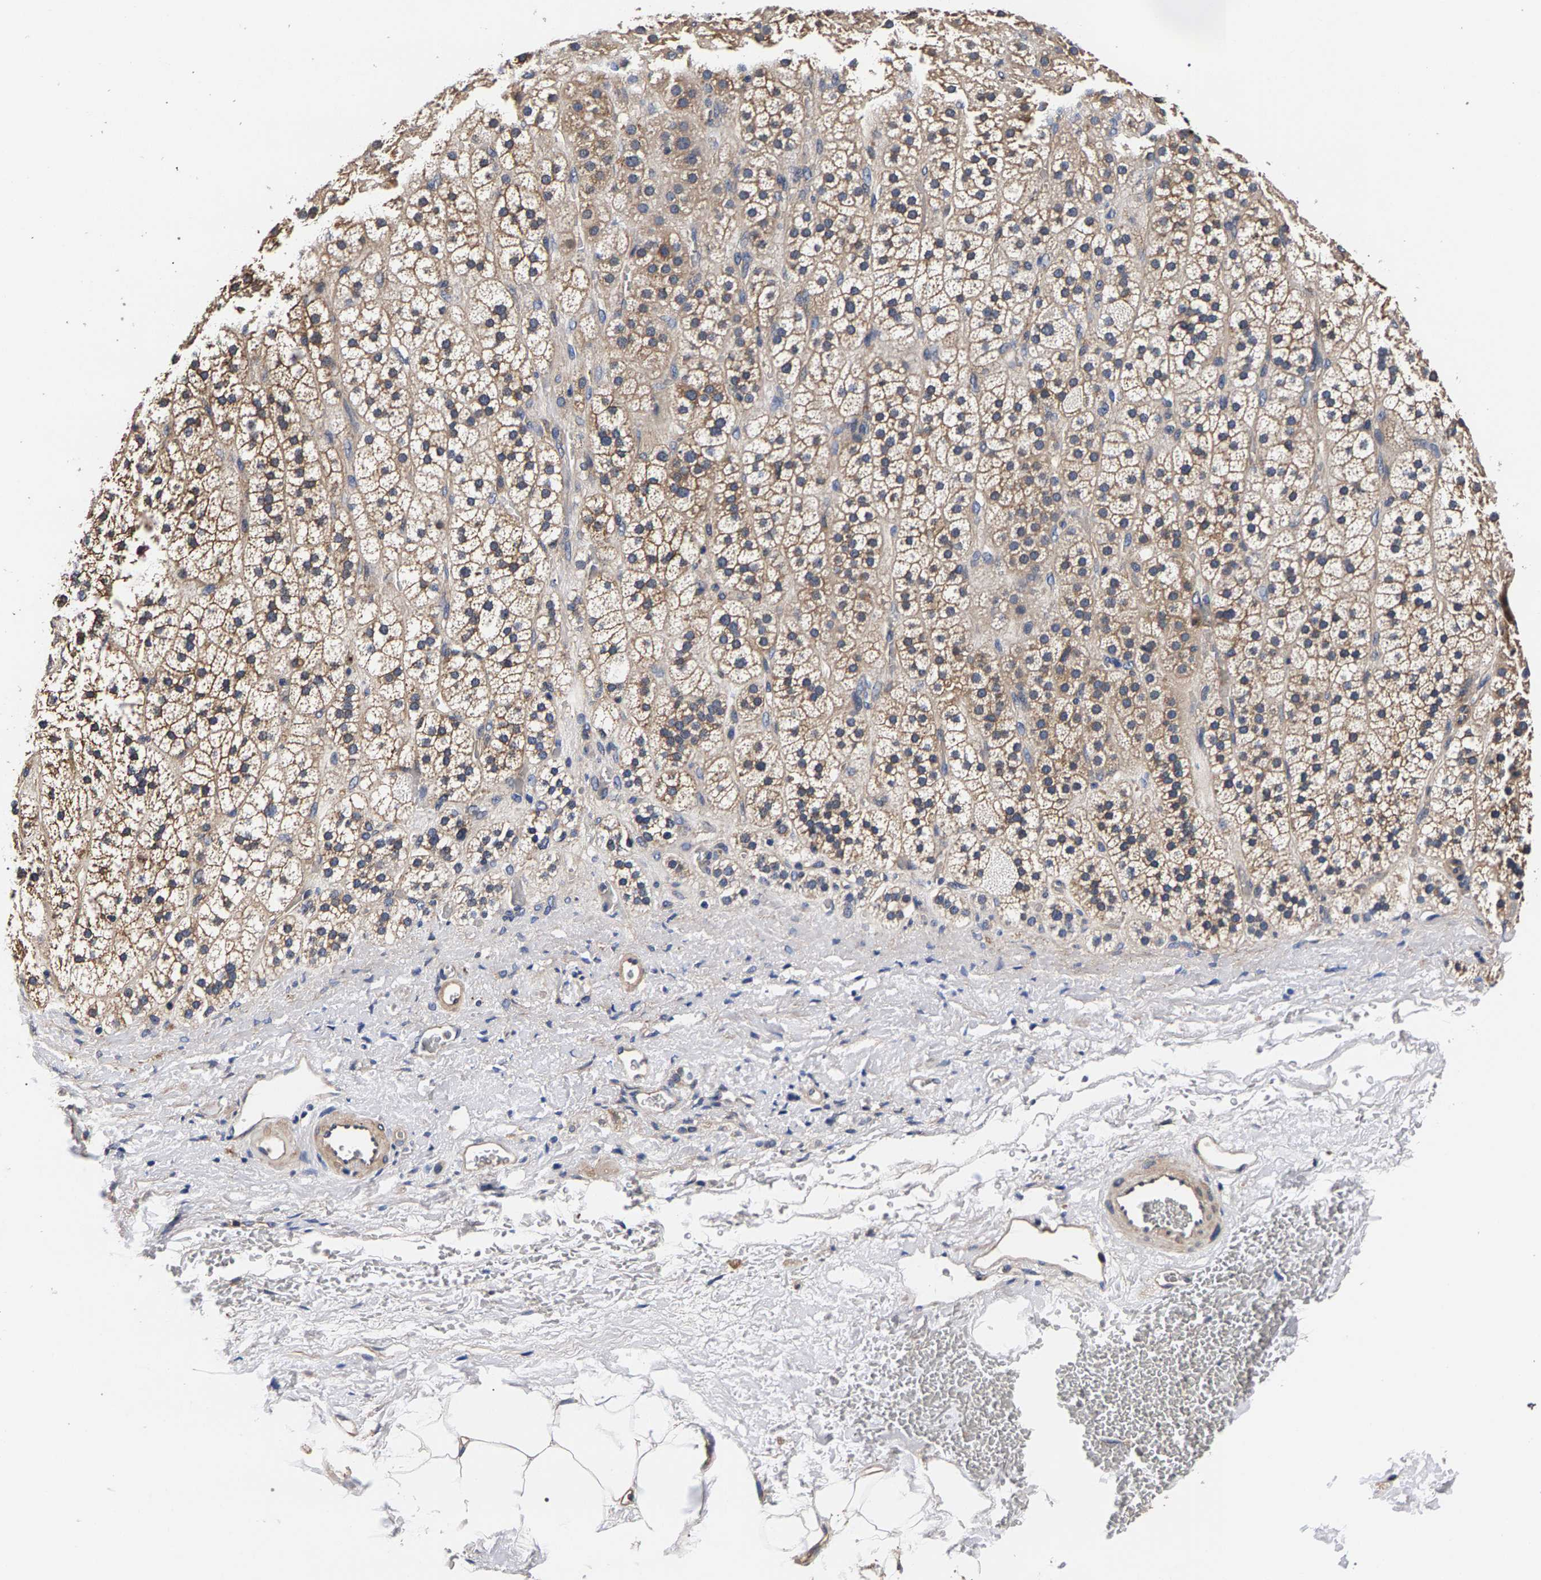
{"staining": {"intensity": "moderate", "quantity": ">75%", "location": "cytoplasmic/membranous"}, "tissue": "adrenal gland", "cell_type": "Glandular cells", "image_type": "normal", "snomed": [{"axis": "morphology", "description": "Normal tissue, NOS"}, {"axis": "topography", "description": "Adrenal gland"}], "caption": "The immunohistochemical stain labels moderate cytoplasmic/membranous positivity in glandular cells of unremarkable adrenal gland. (Brightfield microscopy of DAB IHC at high magnification).", "gene": "MARCHF7", "patient": {"sex": "male", "age": 56}}